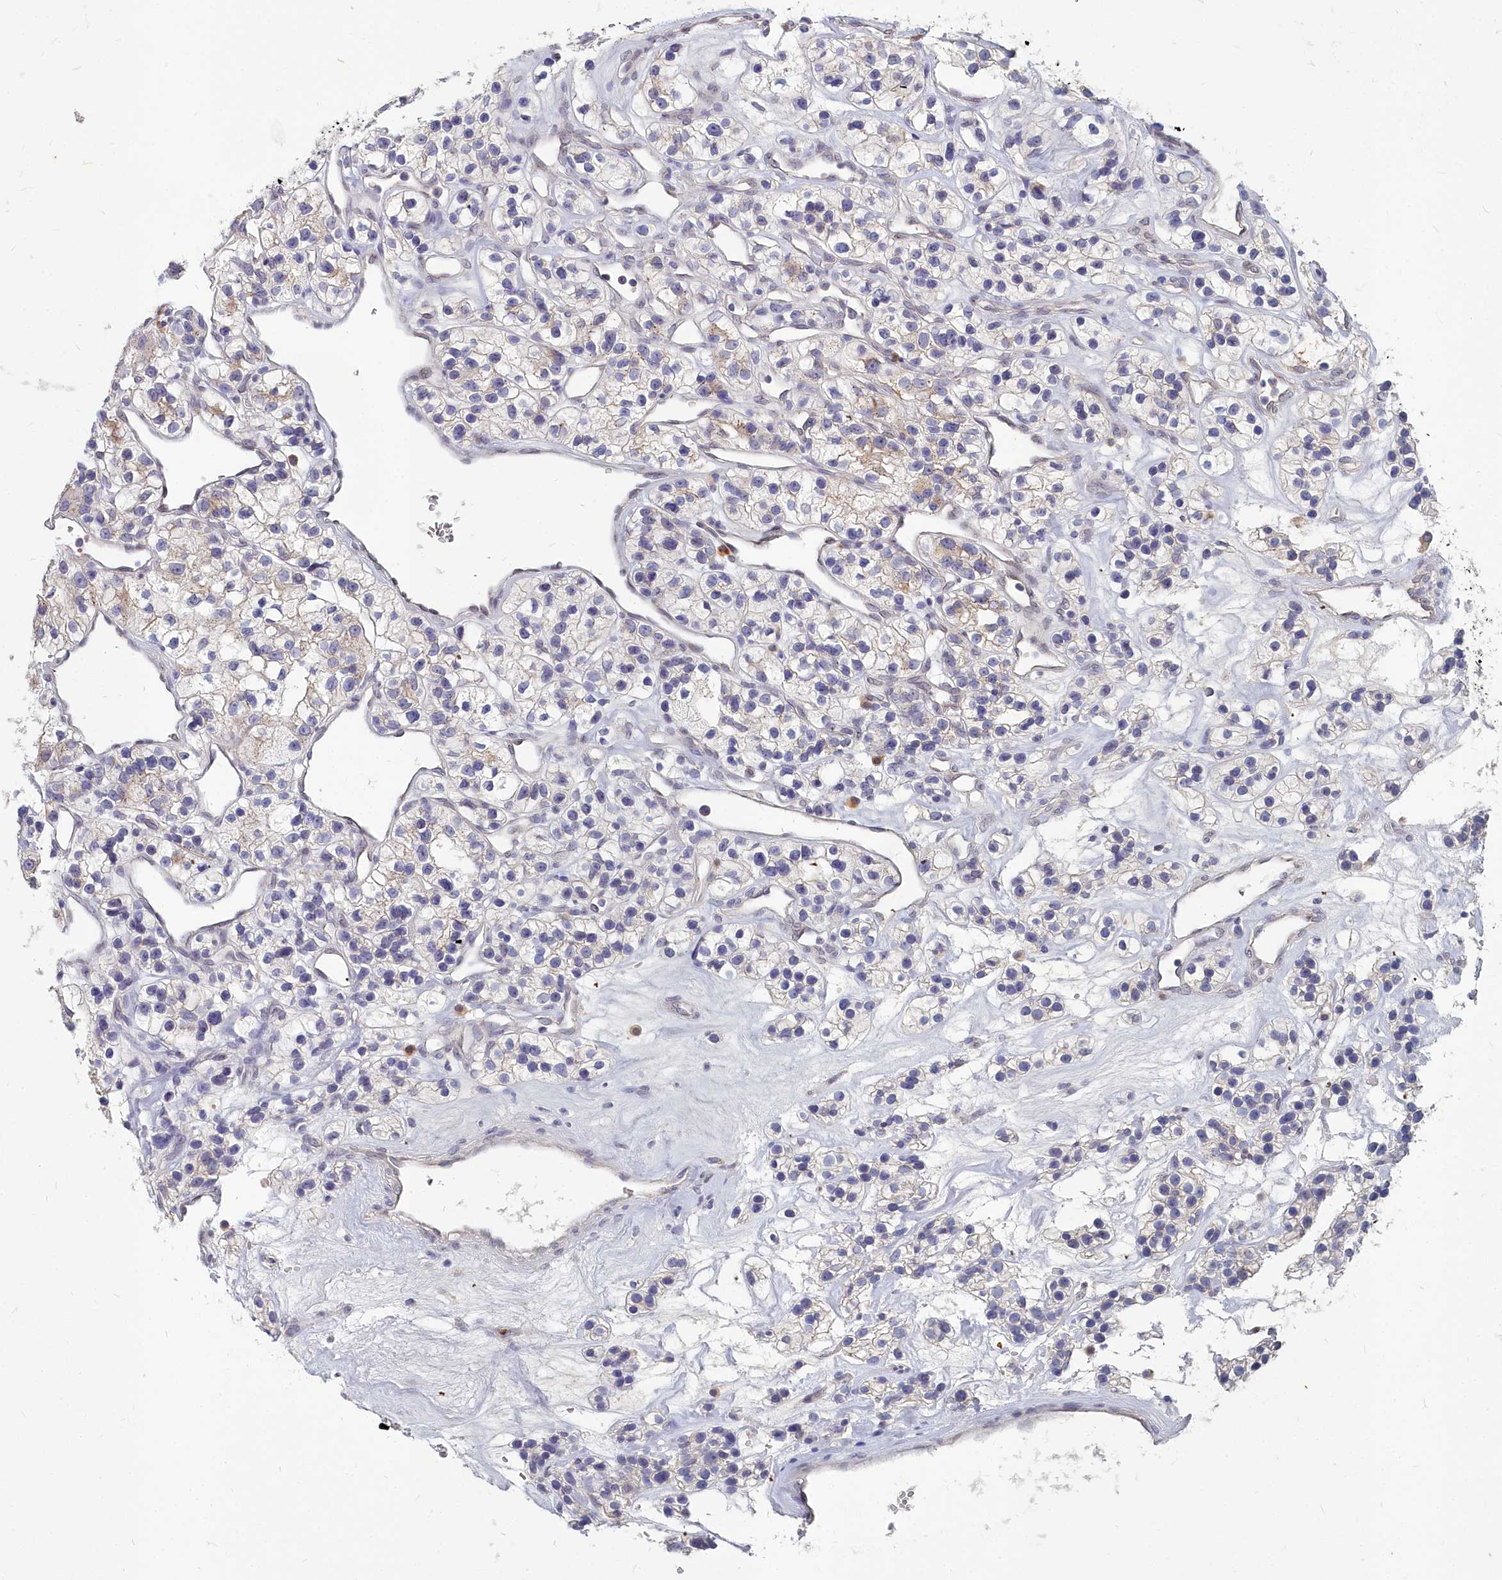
{"staining": {"intensity": "negative", "quantity": "none", "location": "none"}, "tissue": "renal cancer", "cell_type": "Tumor cells", "image_type": "cancer", "snomed": [{"axis": "morphology", "description": "Adenocarcinoma, NOS"}, {"axis": "topography", "description": "Kidney"}], "caption": "The image reveals no staining of tumor cells in renal adenocarcinoma.", "gene": "NOXA1", "patient": {"sex": "female", "age": 57}}